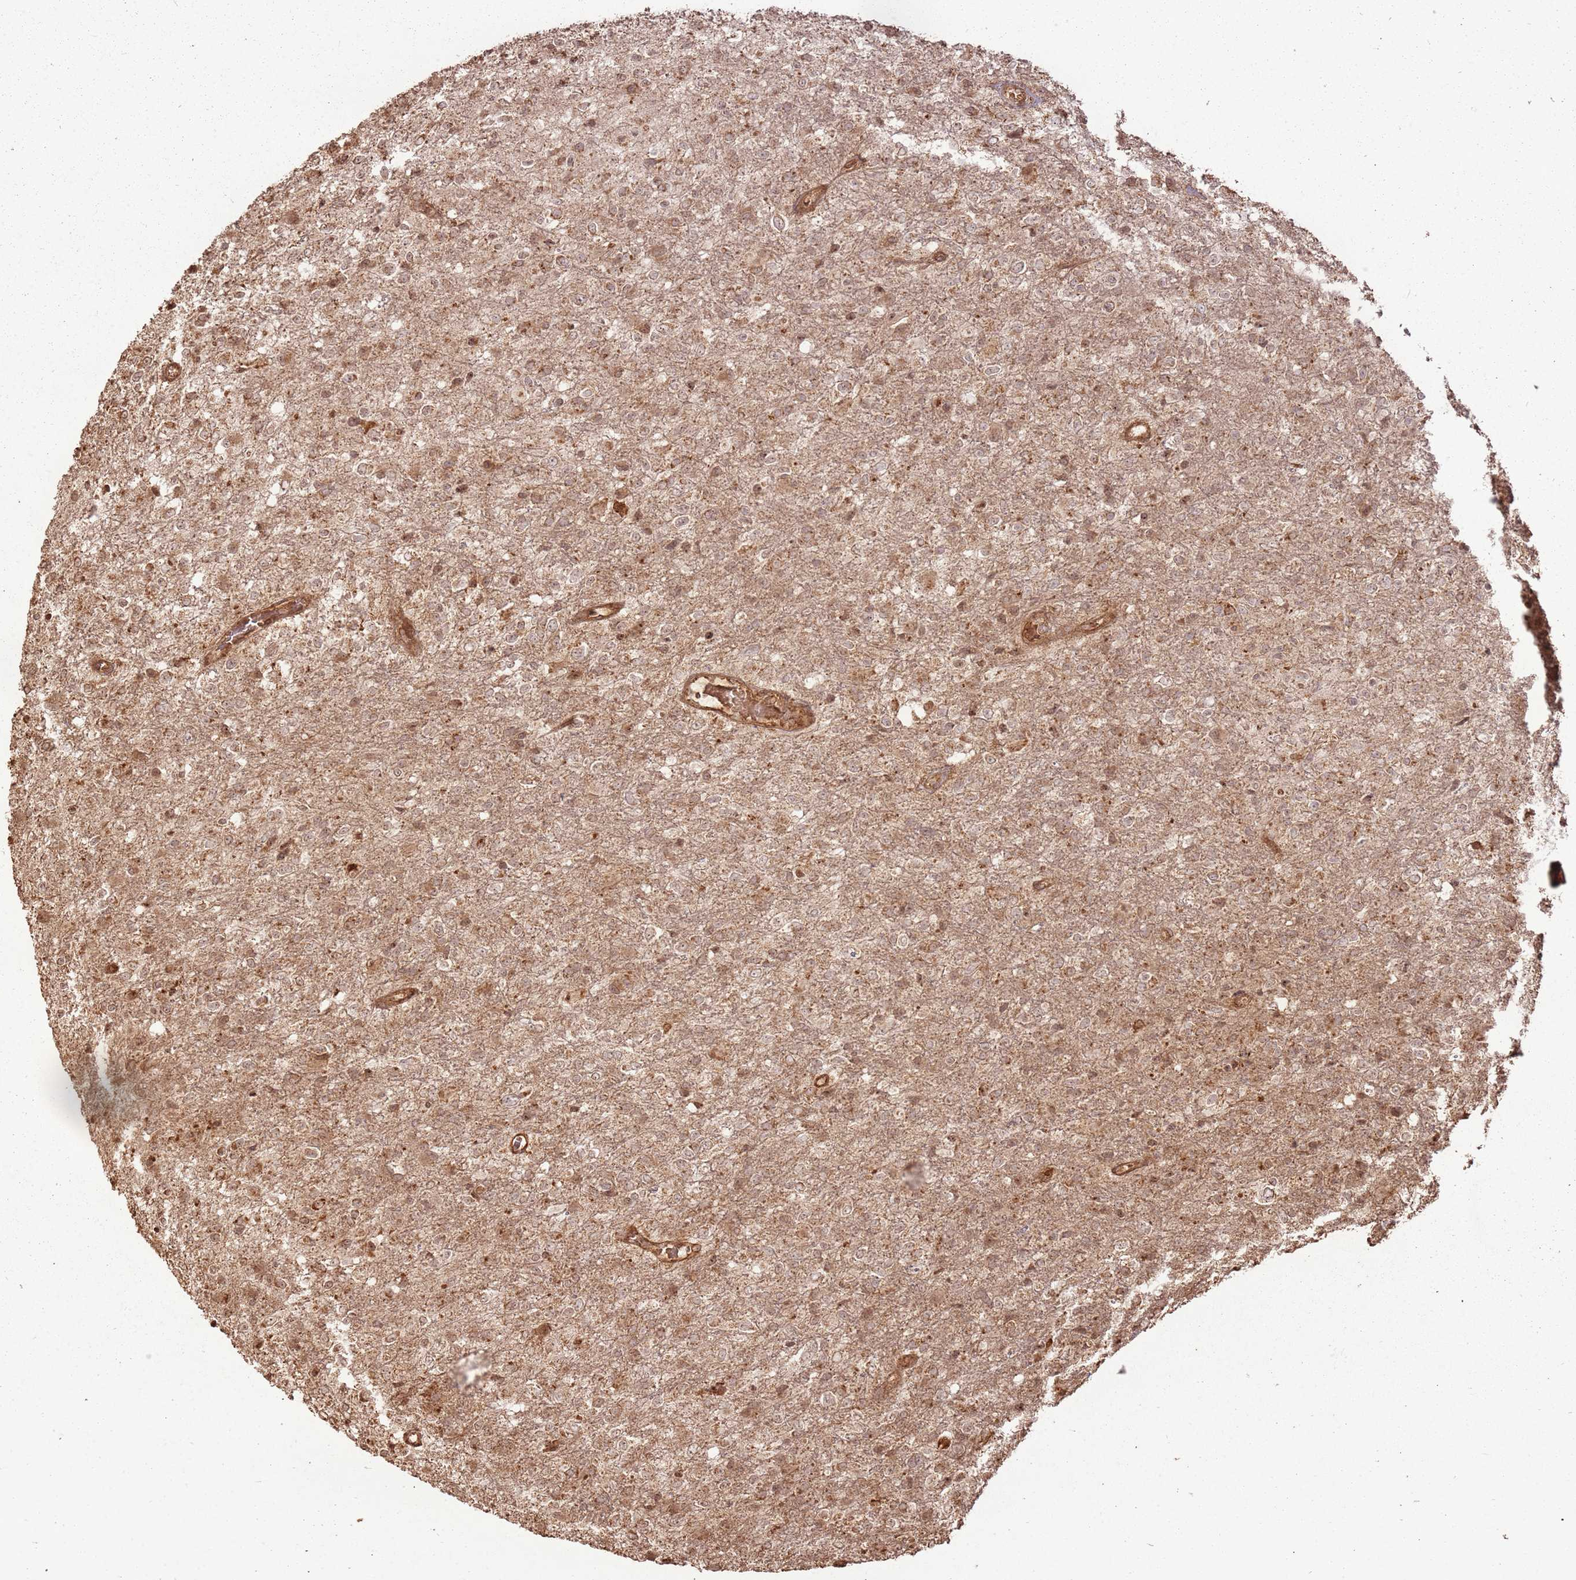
{"staining": {"intensity": "weak", "quantity": ">75%", "location": "cytoplasmic/membranous"}, "tissue": "glioma", "cell_type": "Tumor cells", "image_type": "cancer", "snomed": [{"axis": "morphology", "description": "Glioma, malignant, High grade"}, {"axis": "topography", "description": "Brain"}], "caption": "Immunohistochemical staining of malignant high-grade glioma shows weak cytoplasmic/membranous protein expression in about >75% of tumor cells. Ihc stains the protein in brown and the nuclei are stained blue.", "gene": "MRPS6", "patient": {"sex": "female", "age": 74}}